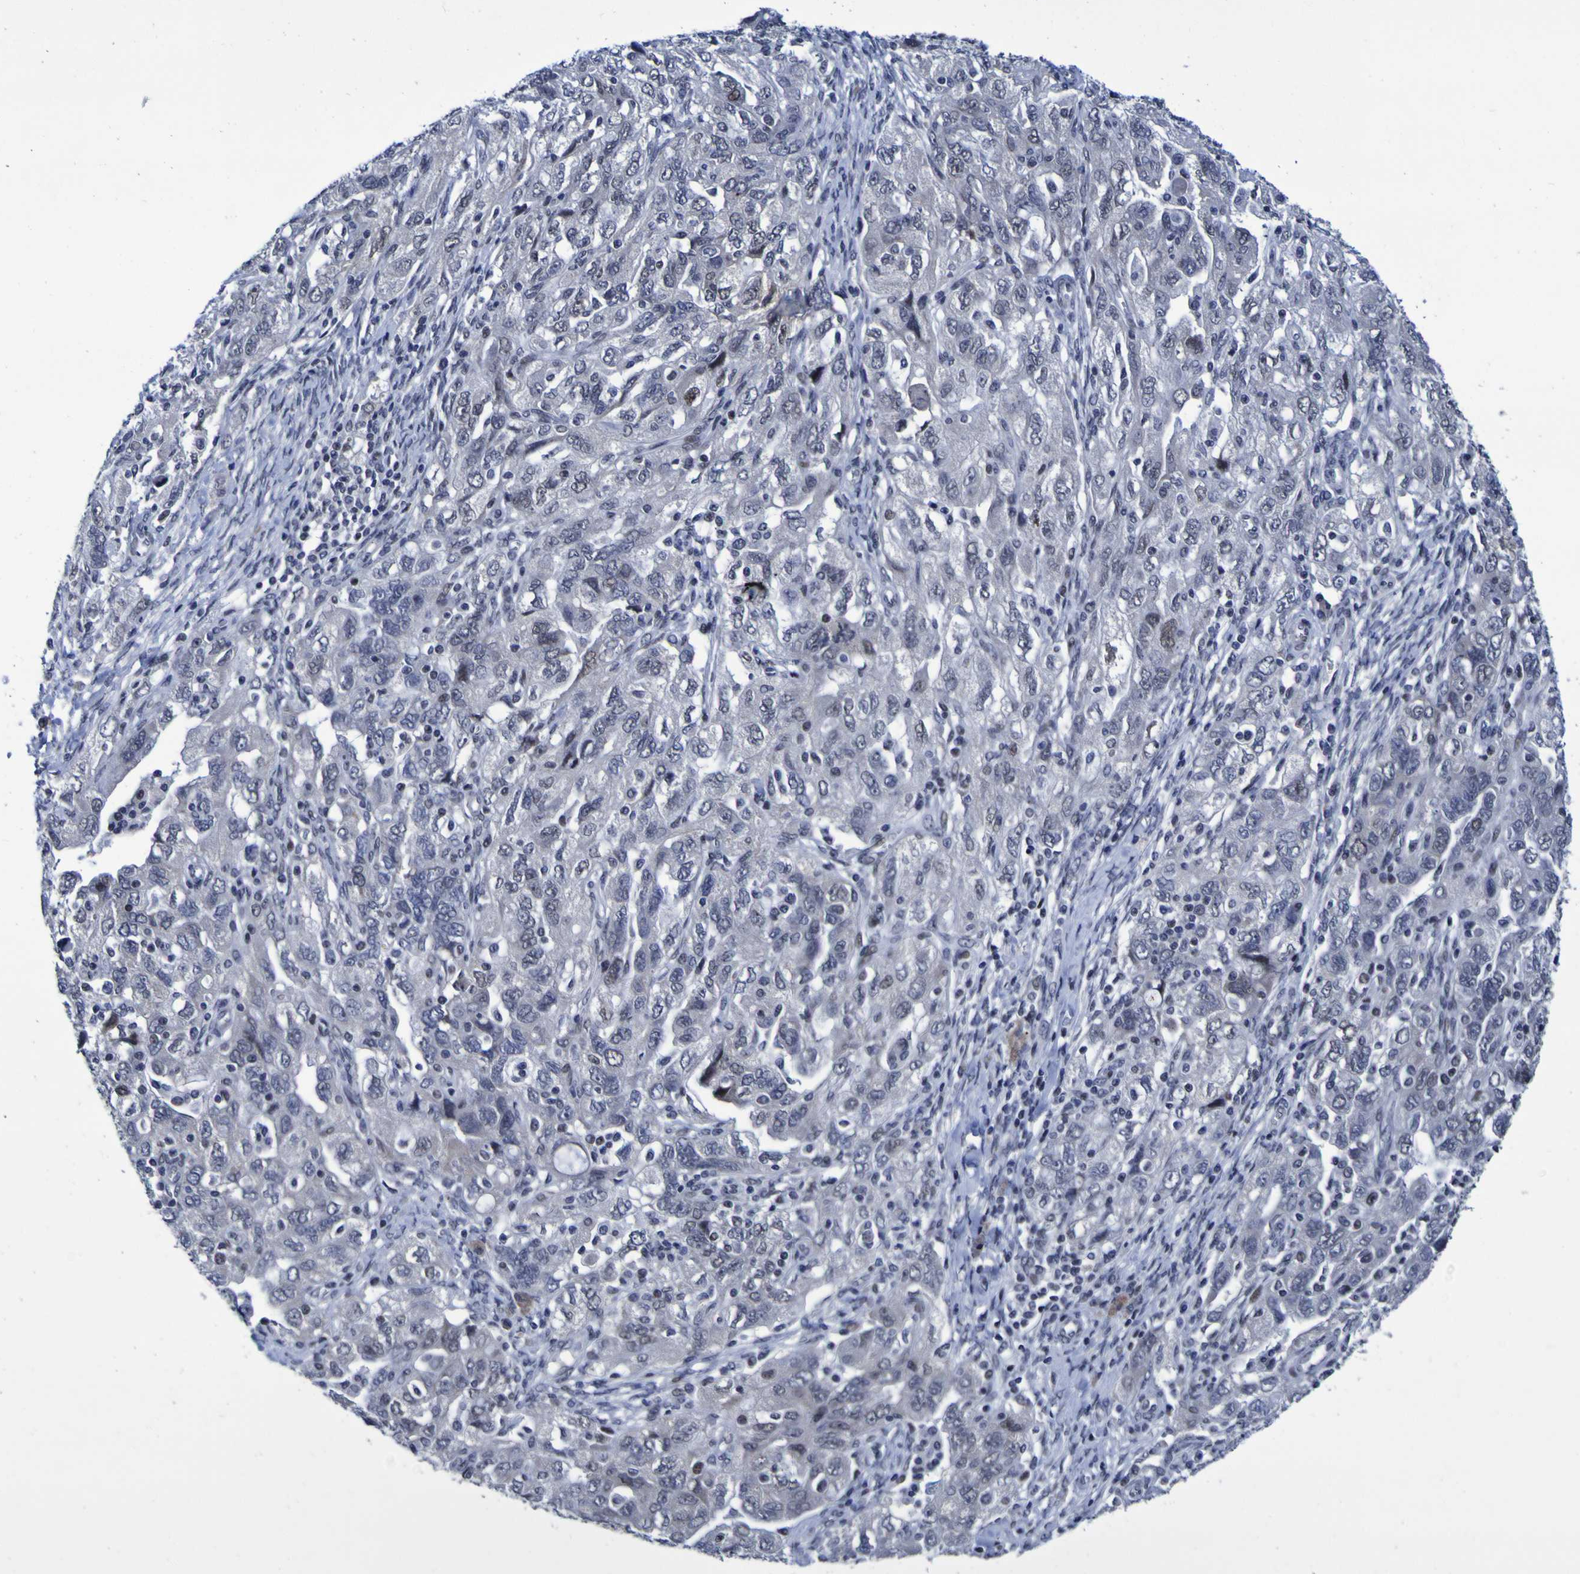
{"staining": {"intensity": "weak", "quantity": "25%-75%", "location": "nuclear"}, "tissue": "ovarian cancer", "cell_type": "Tumor cells", "image_type": "cancer", "snomed": [{"axis": "morphology", "description": "Carcinoma, NOS"}, {"axis": "morphology", "description": "Cystadenocarcinoma, serous, NOS"}, {"axis": "topography", "description": "Ovary"}], "caption": "This photomicrograph exhibits IHC staining of serous cystadenocarcinoma (ovarian), with low weak nuclear staining in approximately 25%-75% of tumor cells.", "gene": "MBD3", "patient": {"sex": "female", "age": 69}}